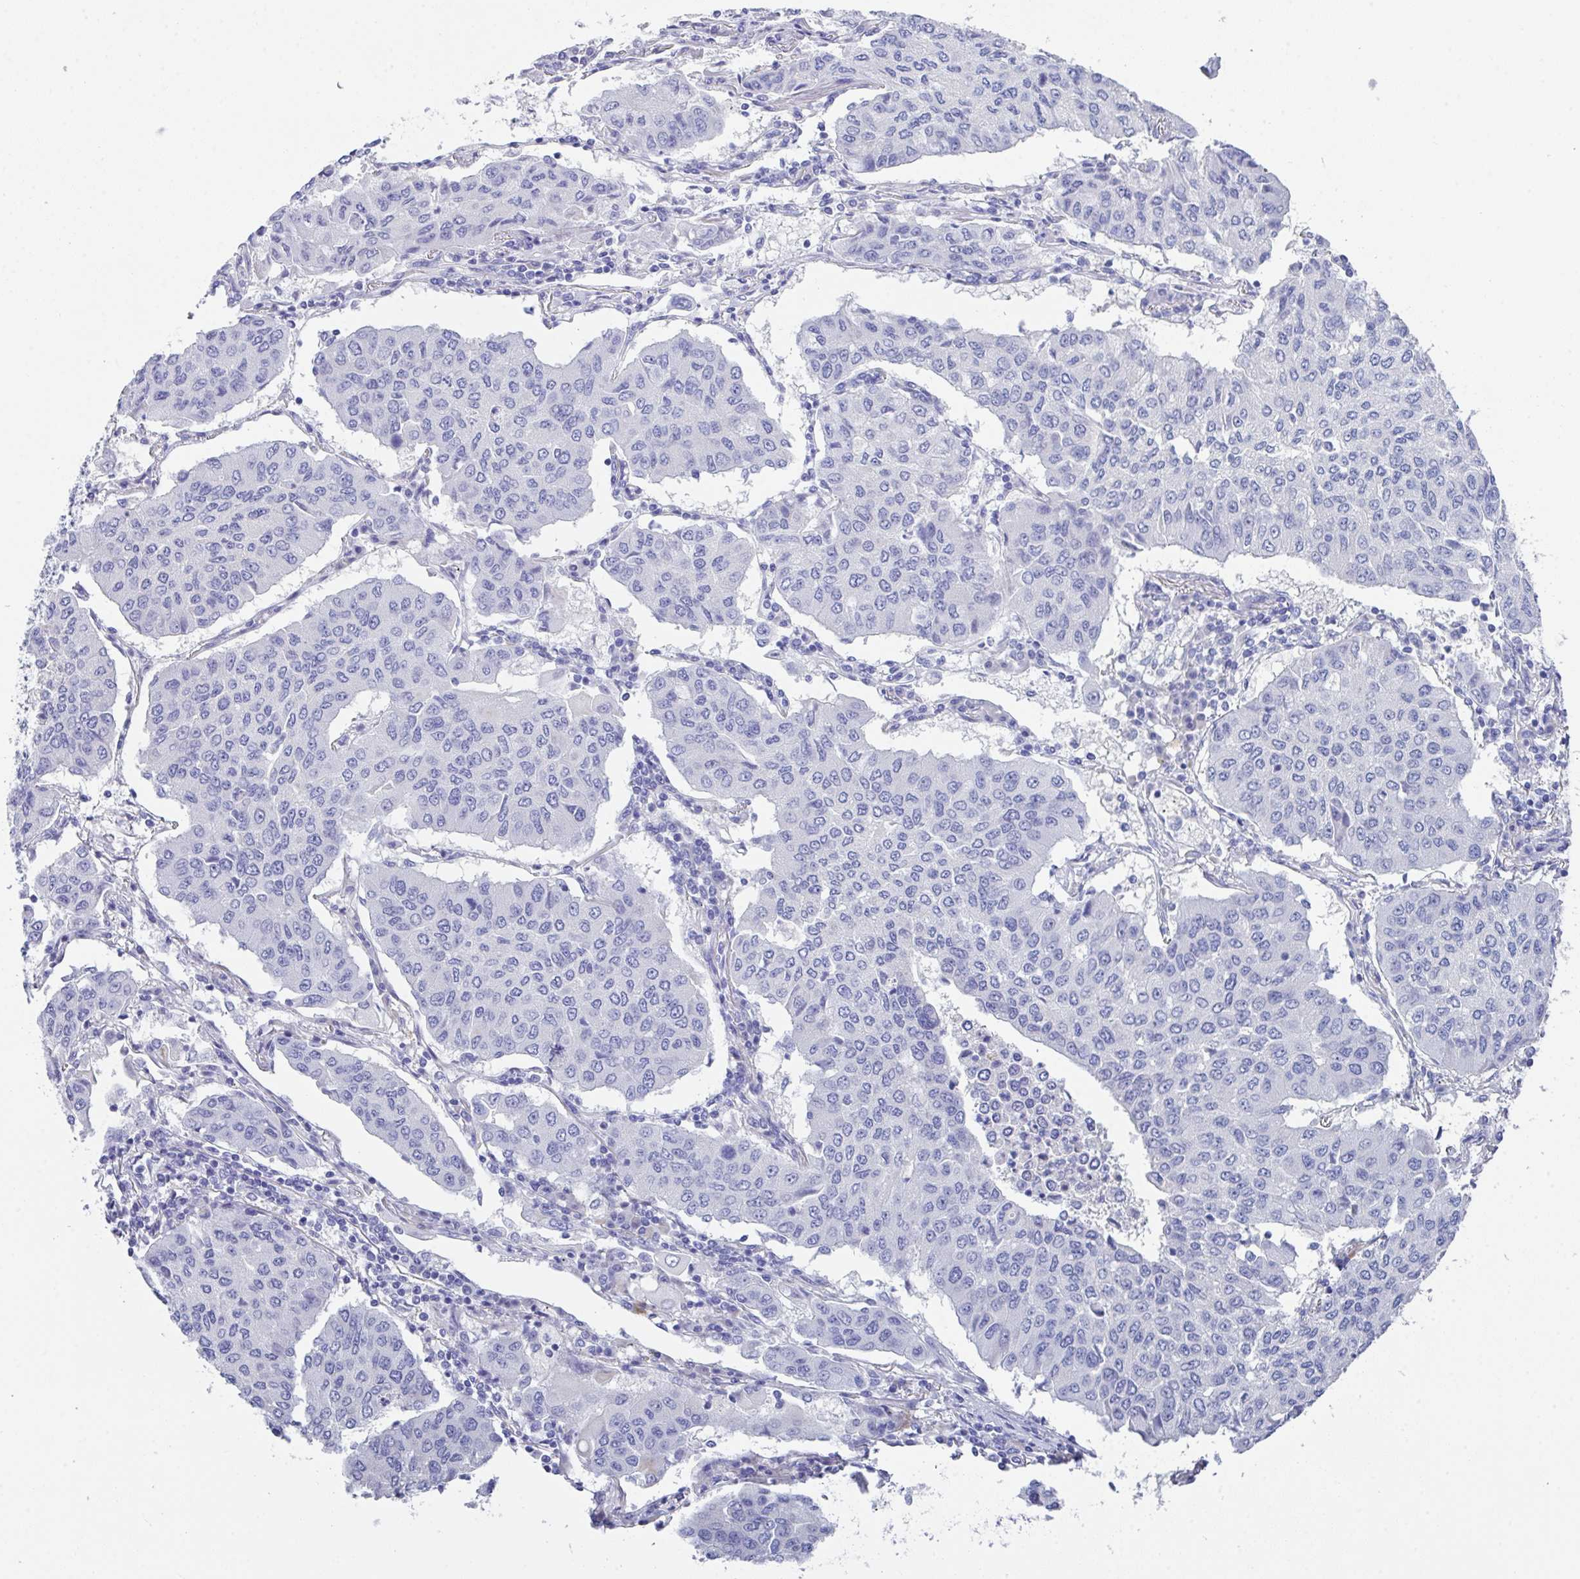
{"staining": {"intensity": "negative", "quantity": "none", "location": "none"}, "tissue": "lung cancer", "cell_type": "Tumor cells", "image_type": "cancer", "snomed": [{"axis": "morphology", "description": "Squamous cell carcinoma, NOS"}, {"axis": "topography", "description": "Lung"}], "caption": "A histopathology image of lung cancer stained for a protein demonstrates no brown staining in tumor cells.", "gene": "FBXO47", "patient": {"sex": "male", "age": 74}}